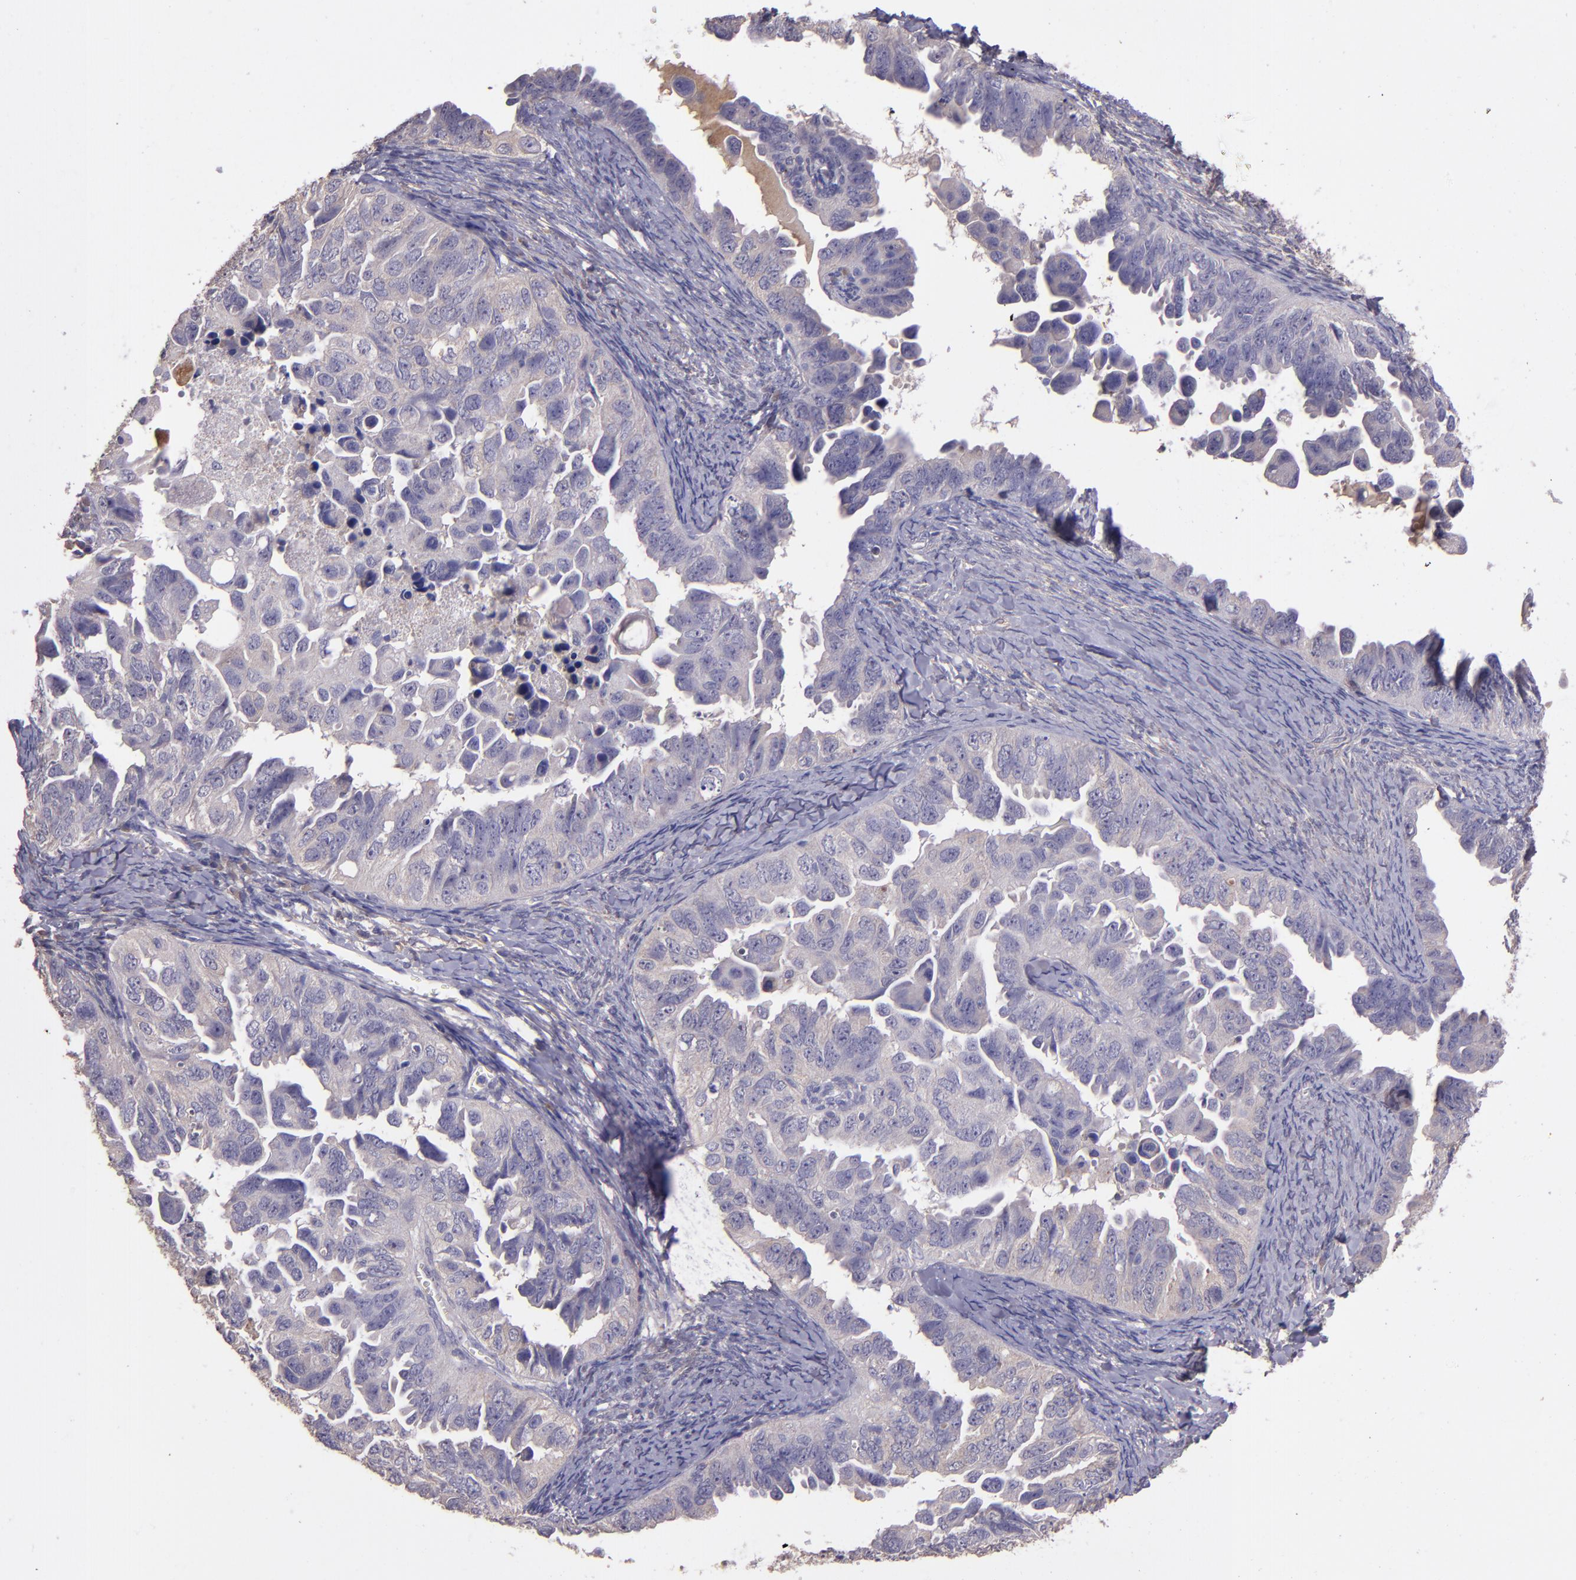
{"staining": {"intensity": "weak", "quantity": "25%-75%", "location": "cytoplasmic/membranous"}, "tissue": "ovarian cancer", "cell_type": "Tumor cells", "image_type": "cancer", "snomed": [{"axis": "morphology", "description": "Cystadenocarcinoma, serous, NOS"}, {"axis": "topography", "description": "Ovary"}], "caption": "Weak cytoplasmic/membranous protein expression is present in about 25%-75% of tumor cells in ovarian cancer.", "gene": "PAPPA", "patient": {"sex": "female", "age": 82}}